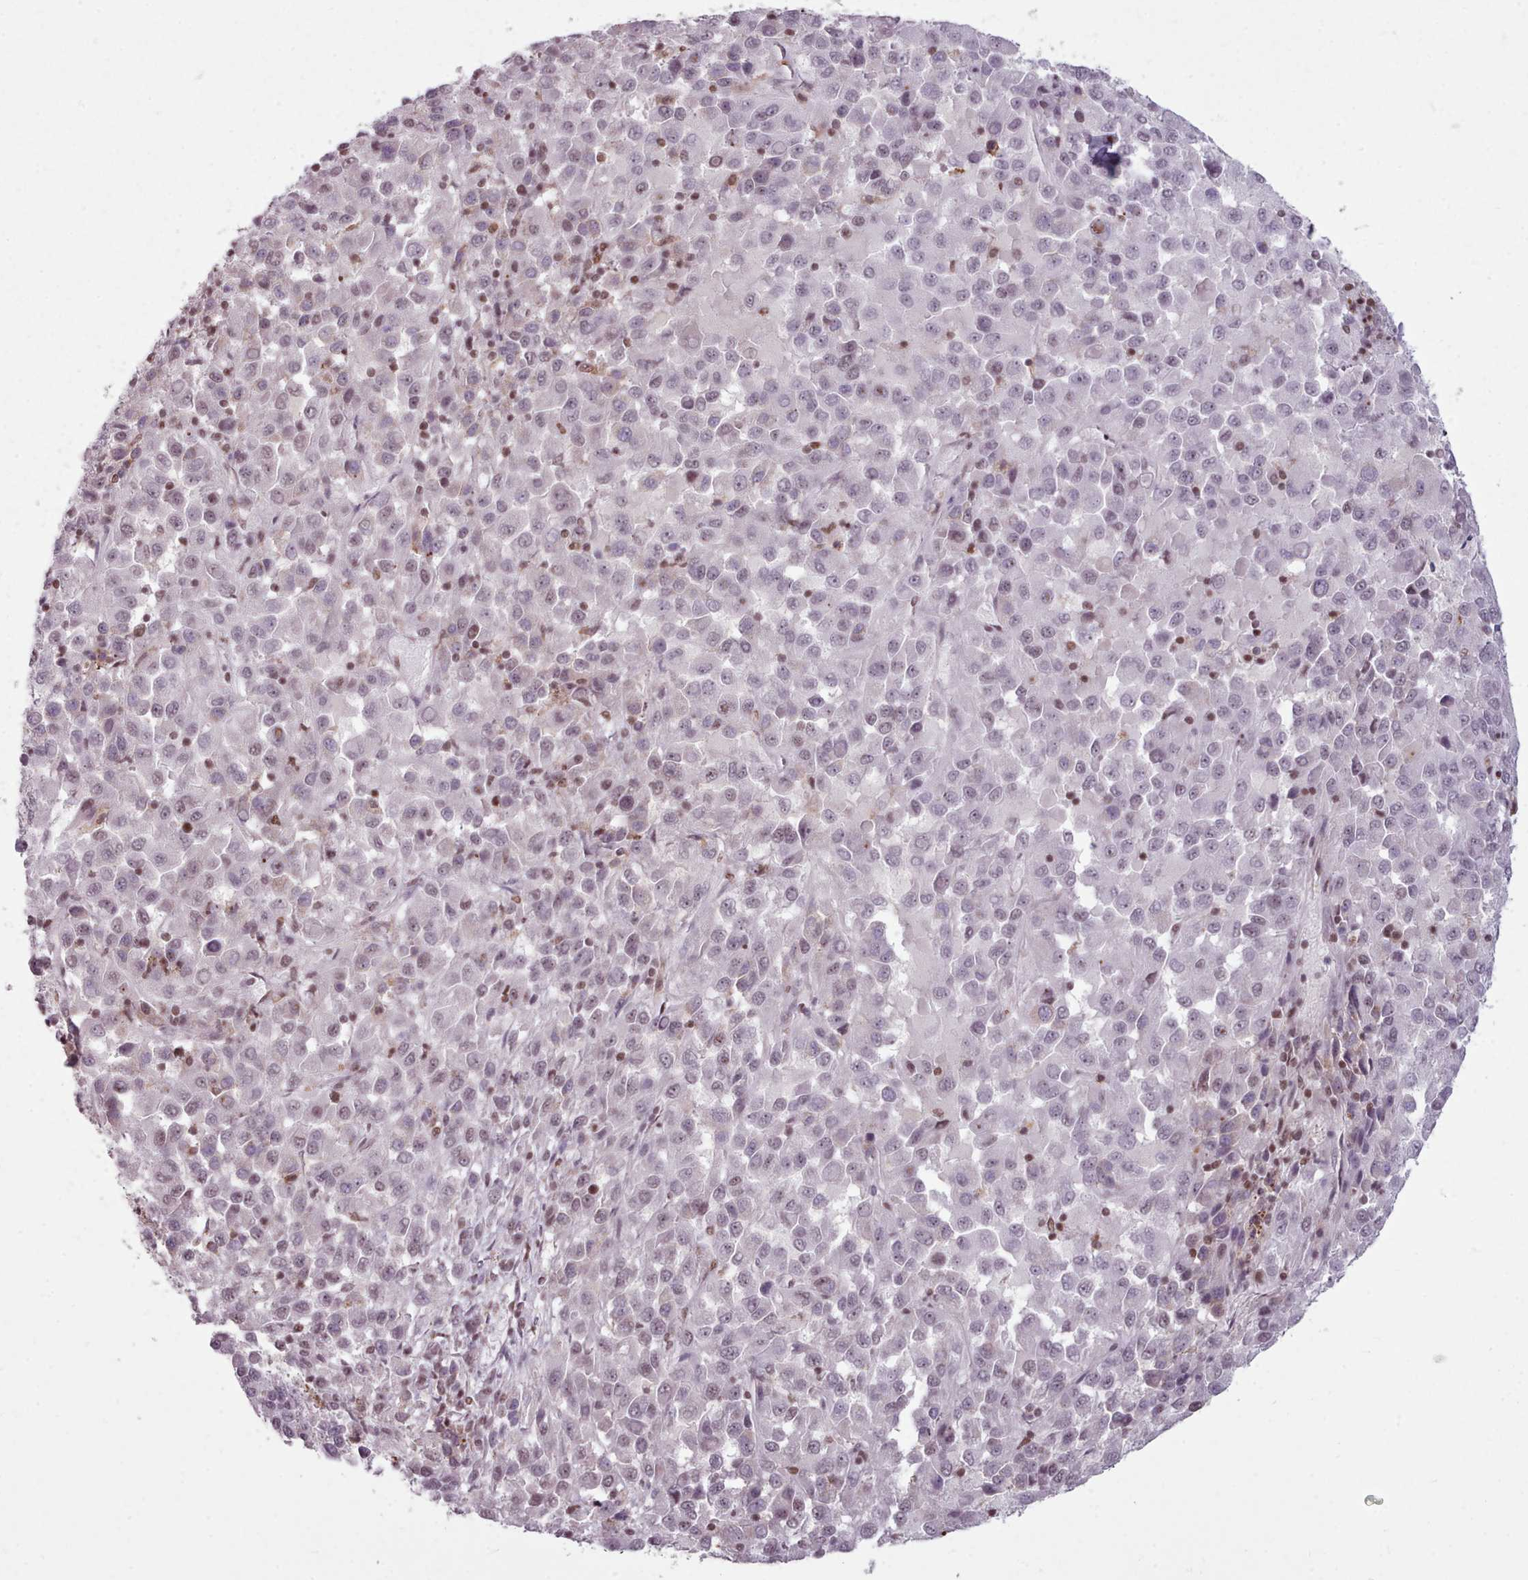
{"staining": {"intensity": "weak", "quantity": "25%-75%", "location": "nuclear"}, "tissue": "melanoma", "cell_type": "Tumor cells", "image_type": "cancer", "snomed": [{"axis": "morphology", "description": "Malignant melanoma, Metastatic site"}, {"axis": "topography", "description": "Lung"}], "caption": "This is a histology image of immunohistochemistry staining of malignant melanoma (metastatic site), which shows weak positivity in the nuclear of tumor cells.", "gene": "SRRM1", "patient": {"sex": "male", "age": 64}}